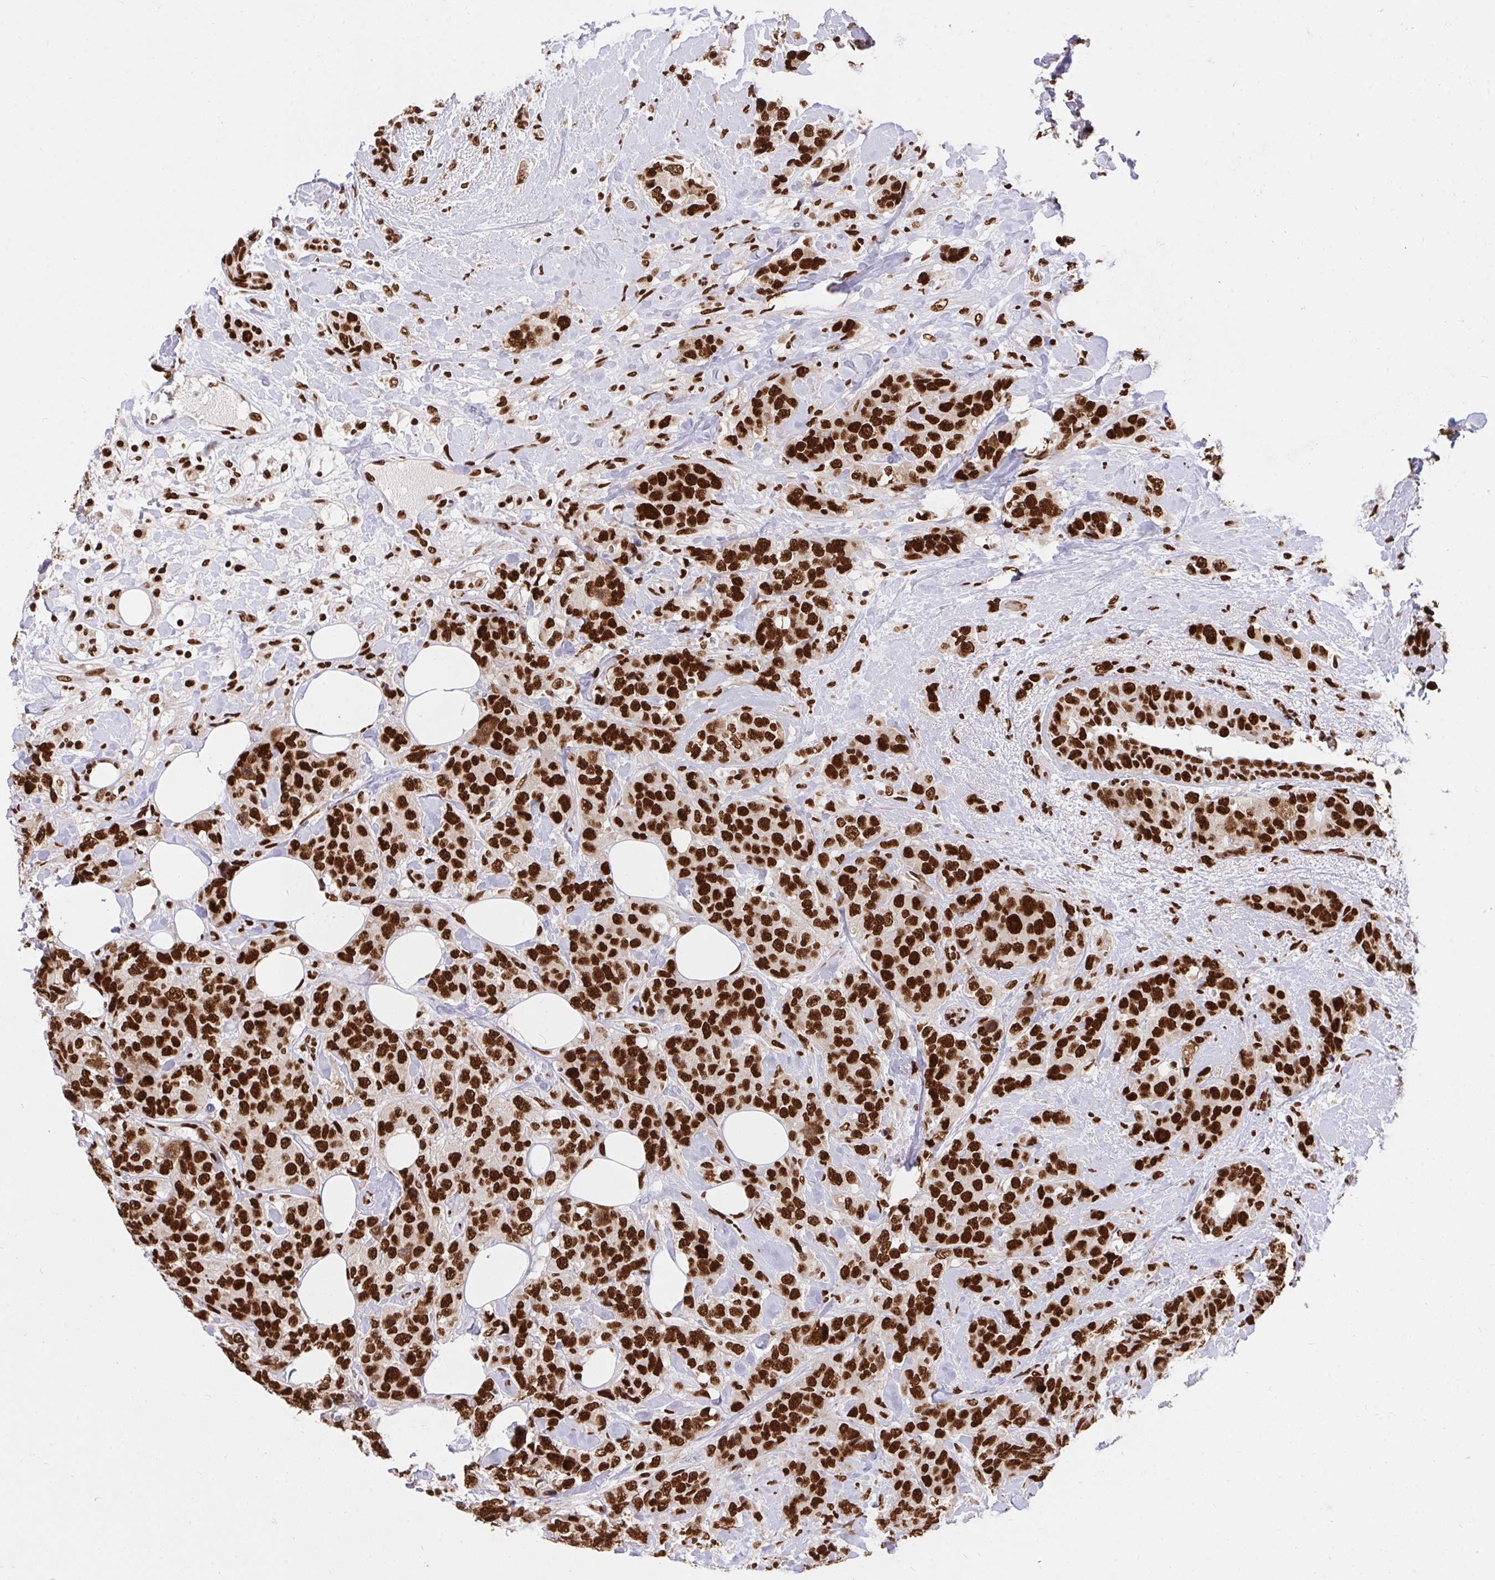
{"staining": {"intensity": "strong", "quantity": ">75%", "location": "nuclear"}, "tissue": "breast cancer", "cell_type": "Tumor cells", "image_type": "cancer", "snomed": [{"axis": "morphology", "description": "Lobular carcinoma"}, {"axis": "topography", "description": "Breast"}], "caption": "An IHC micrograph of tumor tissue is shown. Protein staining in brown labels strong nuclear positivity in lobular carcinoma (breast) within tumor cells. Nuclei are stained in blue.", "gene": "HNRNPL", "patient": {"sex": "female", "age": 59}}